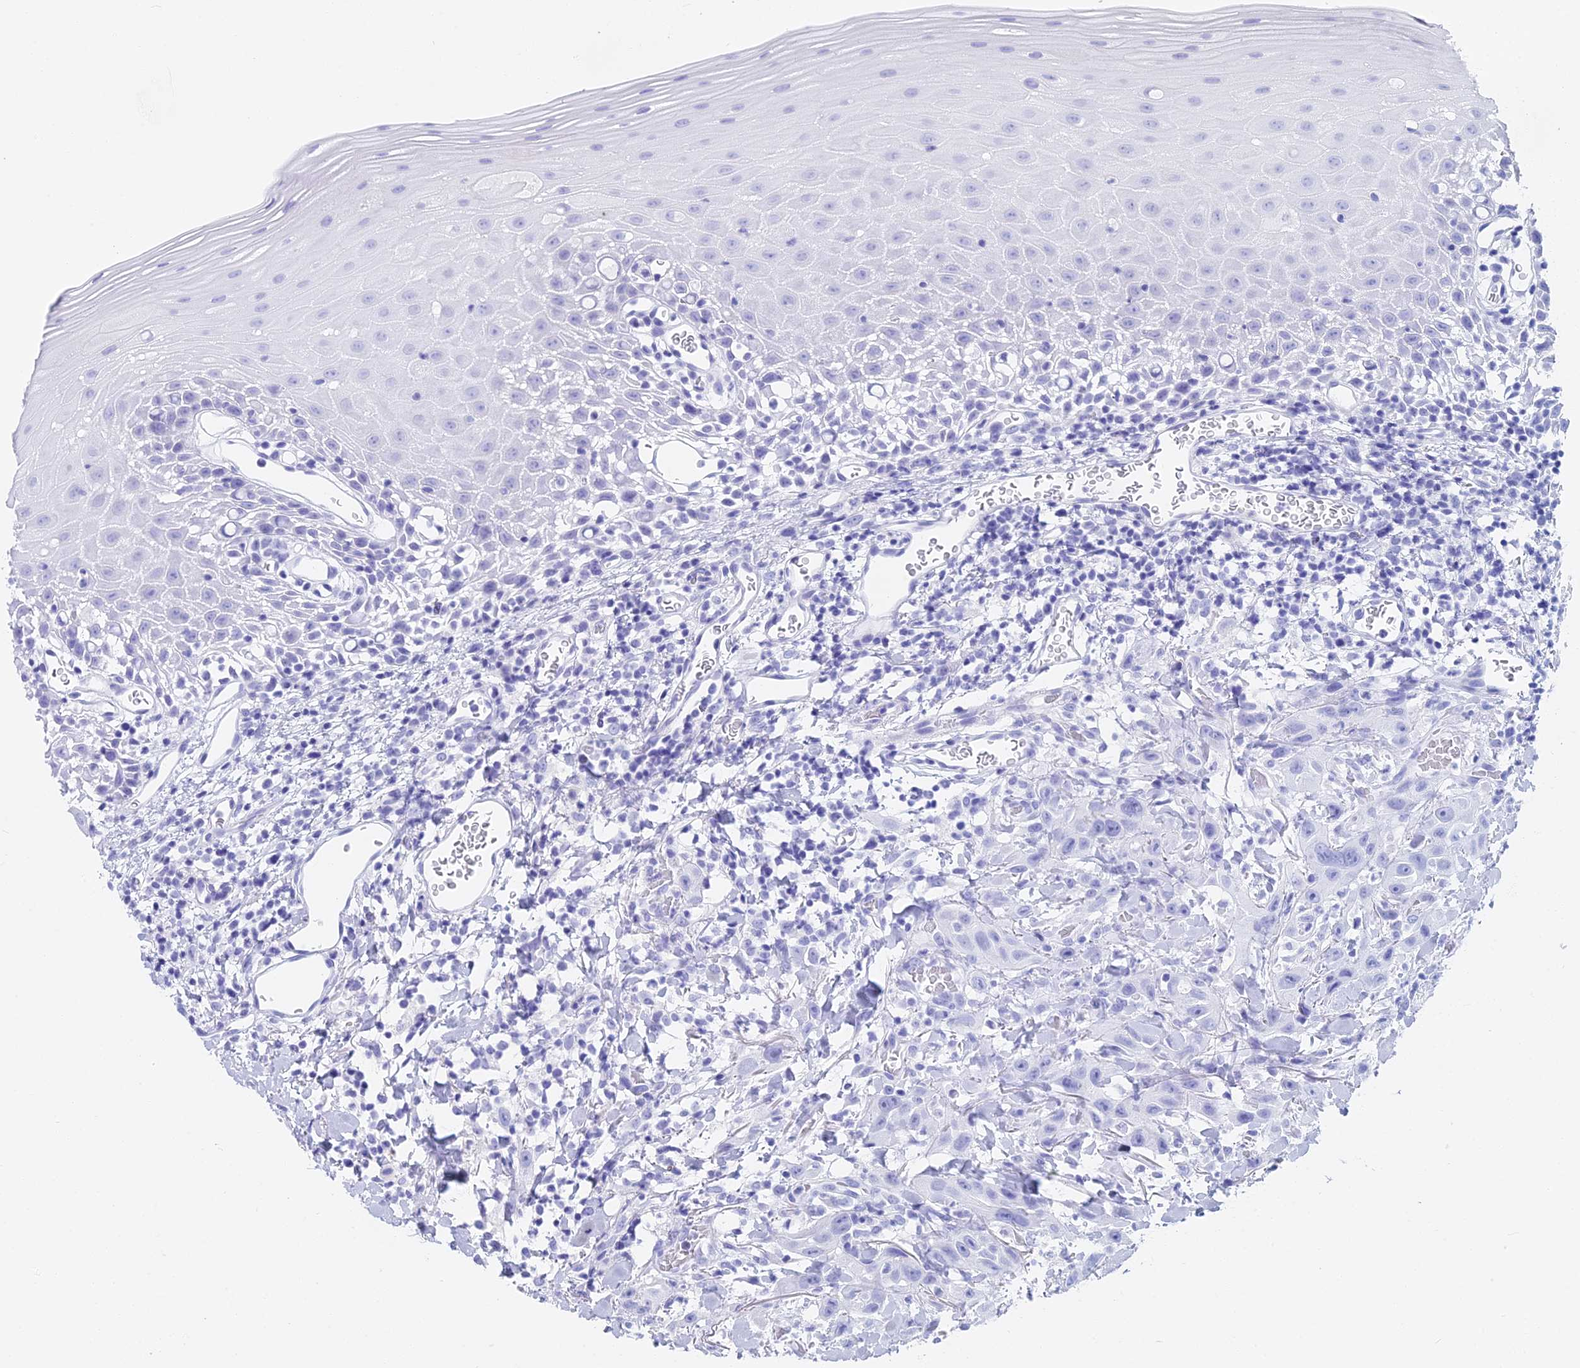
{"staining": {"intensity": "negative", "quantity": "none", "location": "none"}, "tissue": "oral mucosa", "cell_type": "Squamous epithelial cells", "image_type": "normal", "snomed": [{"axis": "morphology", "description": "Normal tissue, NOS"}, {"axis": "topography", "description": "Oral tissue"}], "caption": "Immunohistochemistry (IHC) micrograph of benign human oral mucosa stained for a protein (brown), which demonstrates no positivity in squamous epithelial cells.", "gene": "CGB1", "patient": {"sex": "female", "age": 70}}